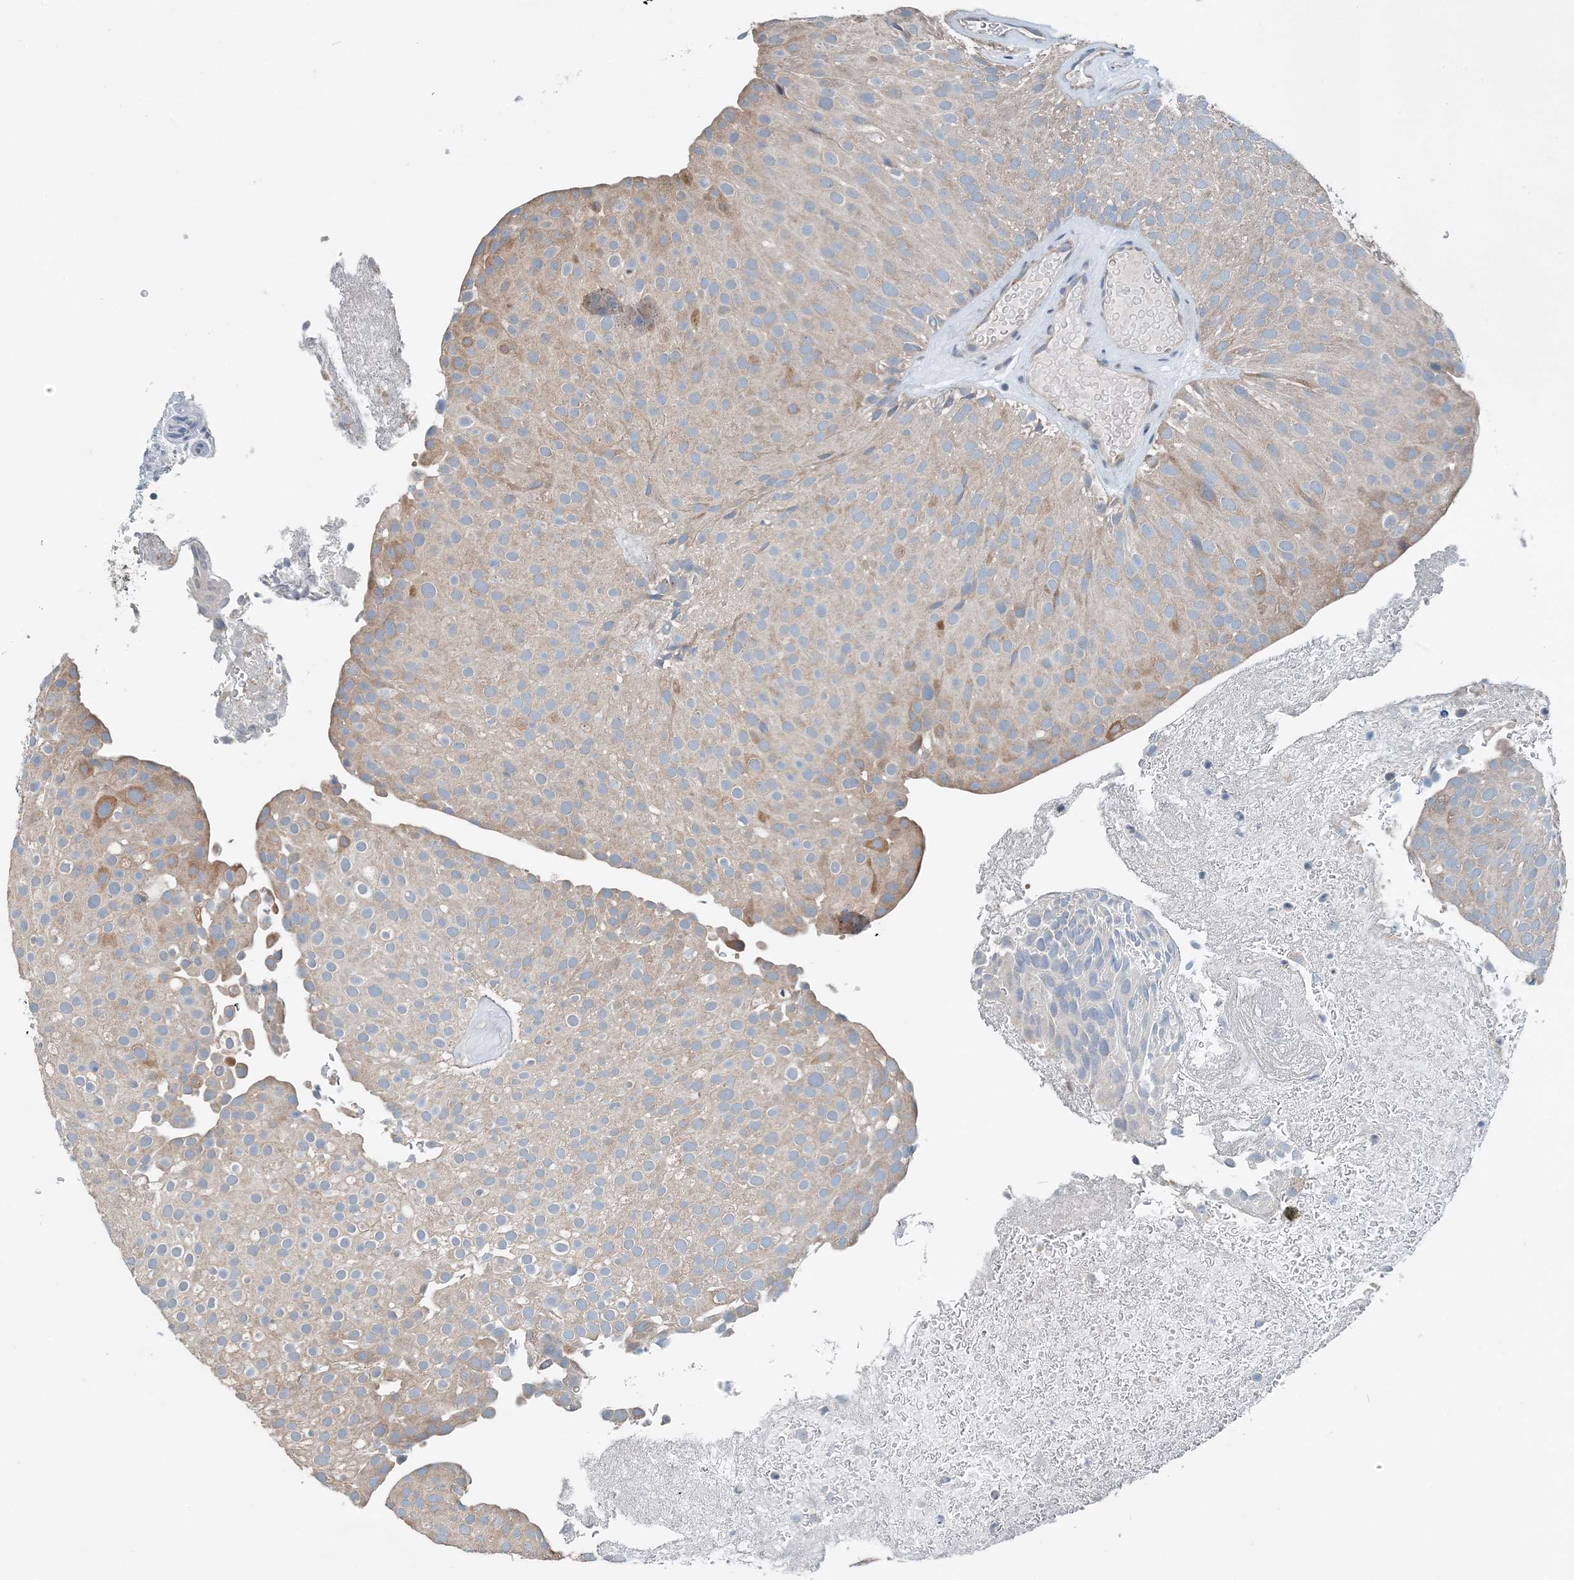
{"staining": {"intensity": "moderate", "quantity": "<25%", "location": "cytoplasmic/membranous"}, "tissue": "urothelial cancer", "cell_type": "Tumor cells", "image_type": "cancer", "snomed": [{"axis": "morphology", "description": "Urothelial carcinoma, Low grade"}, {"axis": "topography", "description": "Urinary bladder"}], "caption": "High-magnification brightfield microscopy of urothelial cancer stained with DAB (3,3'-diaminobenzidine) (brown) and counterstained with hematoxylin (blue). tumor cells exhibit moderate cytoplasmic/membranous positivity is identified in about<25% of cells.", "gene": "EEF1A2", "patient": {"sex": "male", "age": 78}}